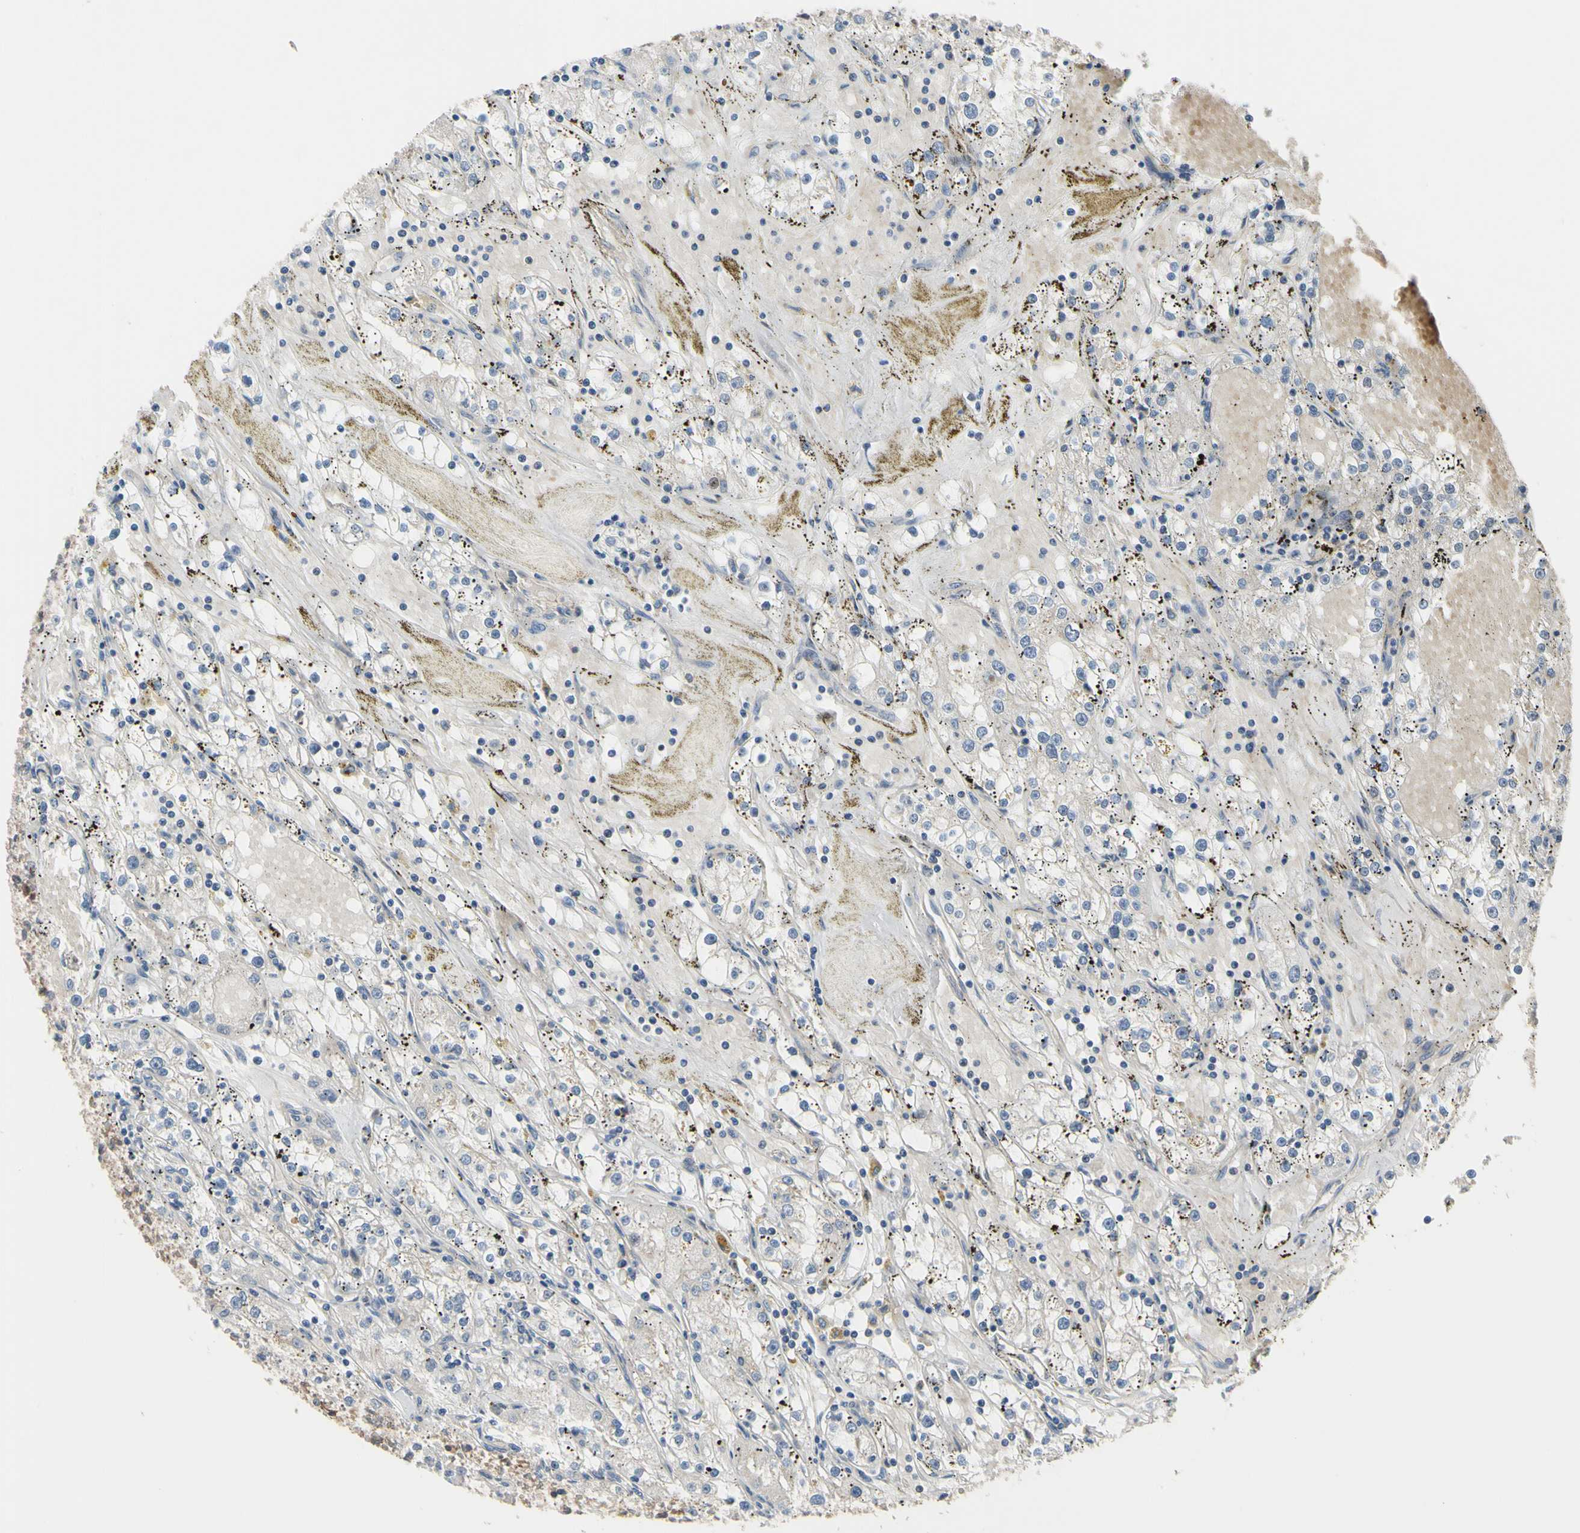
{"staining": {"intensity": "negative", "quantity": "none", "location": "none"}, "tissue": "renal cancer", "cell_type": "Tumor cells", "image_type": "cancer", "snomed": [{"axis": "morphology", "description": "Adenocarcinoma, NOS"}, {"axis": "topography", "description": "Kidney"}], "caption": "Tumor cells show no significant positivity in renal adenocarcinoma.", "gene": "COMMD9", "patient": {"sex": "male", "age": 56}}